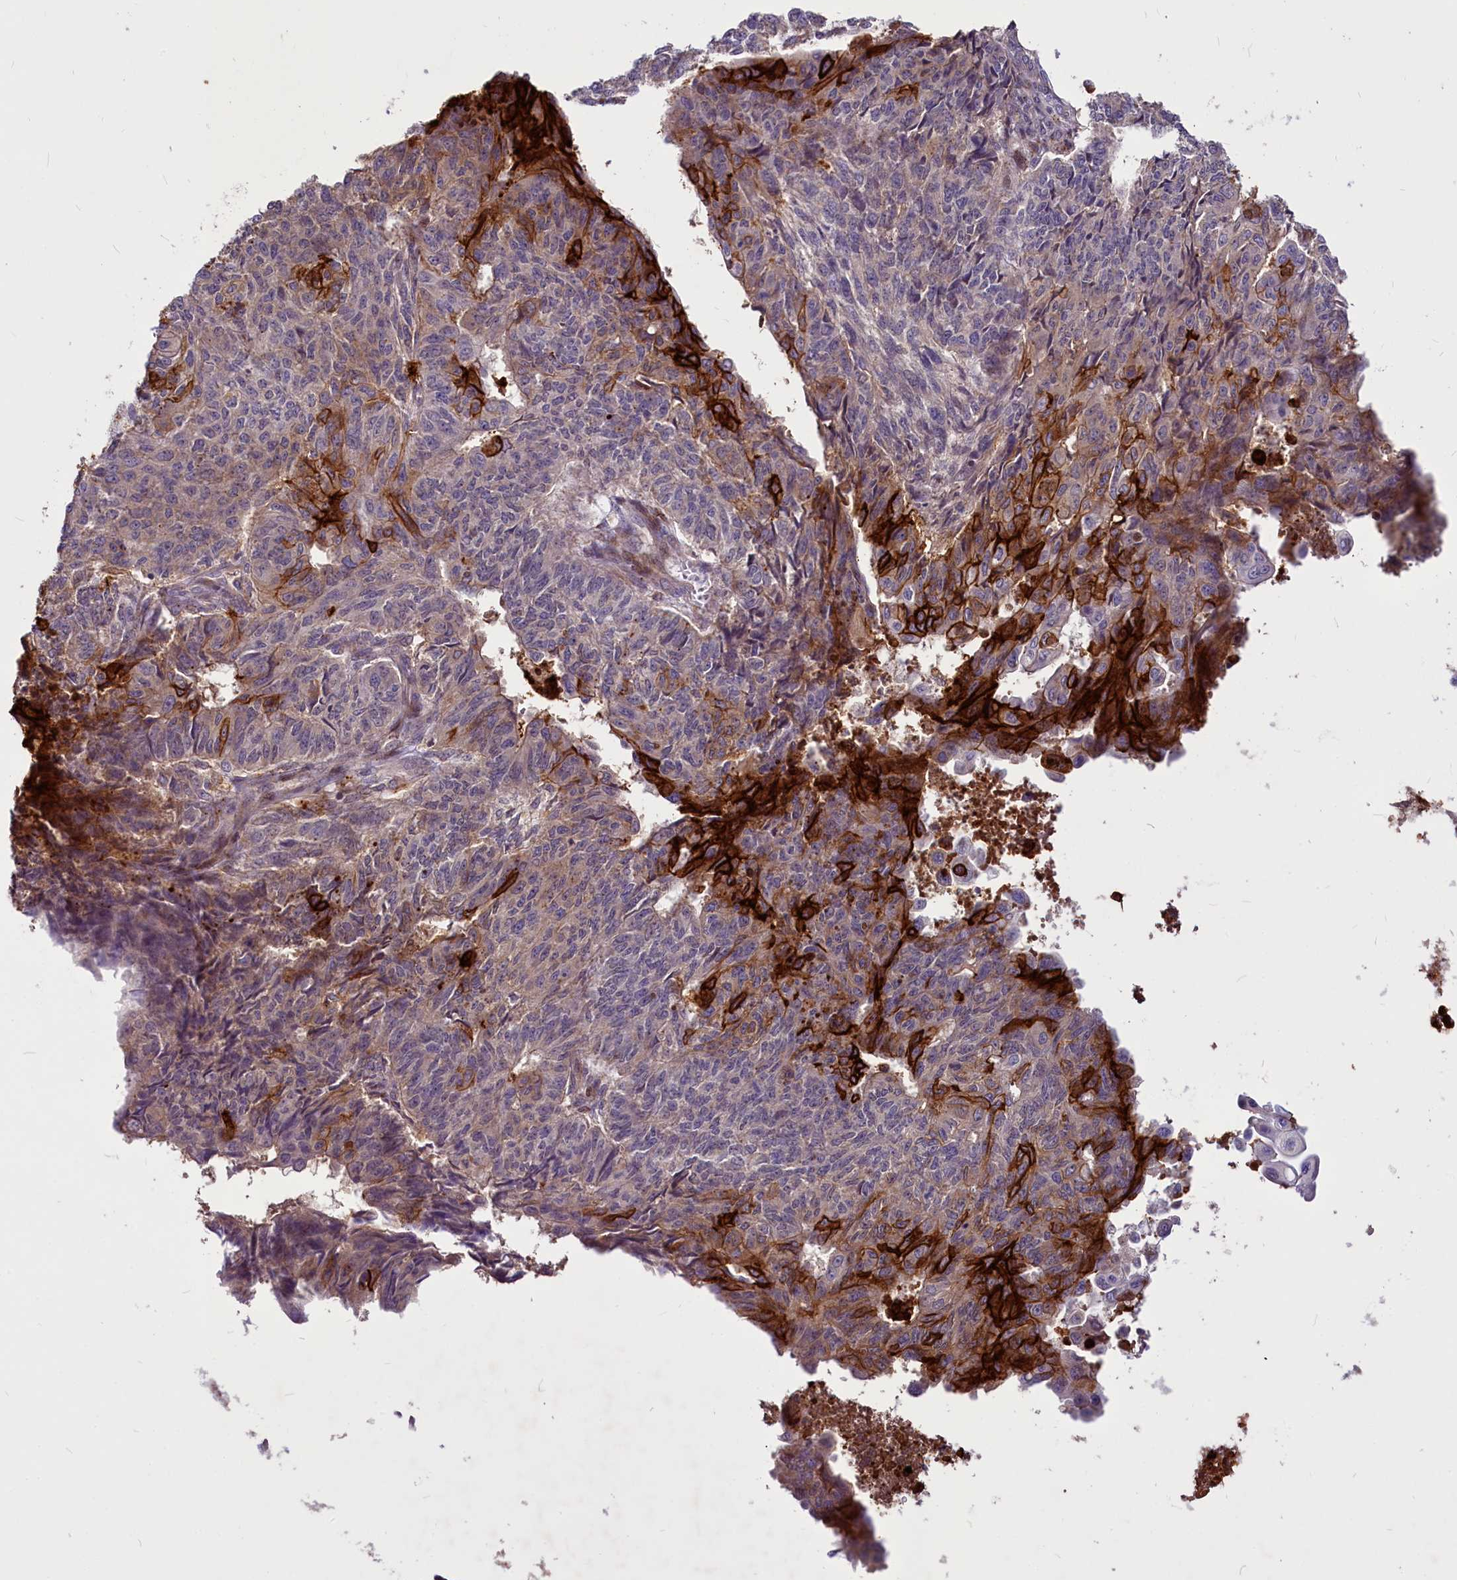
{"staining": {"intensity": "strong", "quantity": "<25%", "location": "cytoplasmic/membranous"}, "tissue": "endometrial cancer", "cell_type": "Tumor cells", "image_type": "cancer", "snomed": [{"axis": "morphology", "description": "Adenocarcinoma, NOS"}, {"axis": "topography", "description": "Endometrium"}], "caption": "The image demonstrates a brown stain indicating the presence of a protein in the cytoplasmic/membranous of tumor cells in endometrial cancer (adenocarcinoma).", "gene": "C11orf86", "patient": {"sex": "female", "age": 32}}